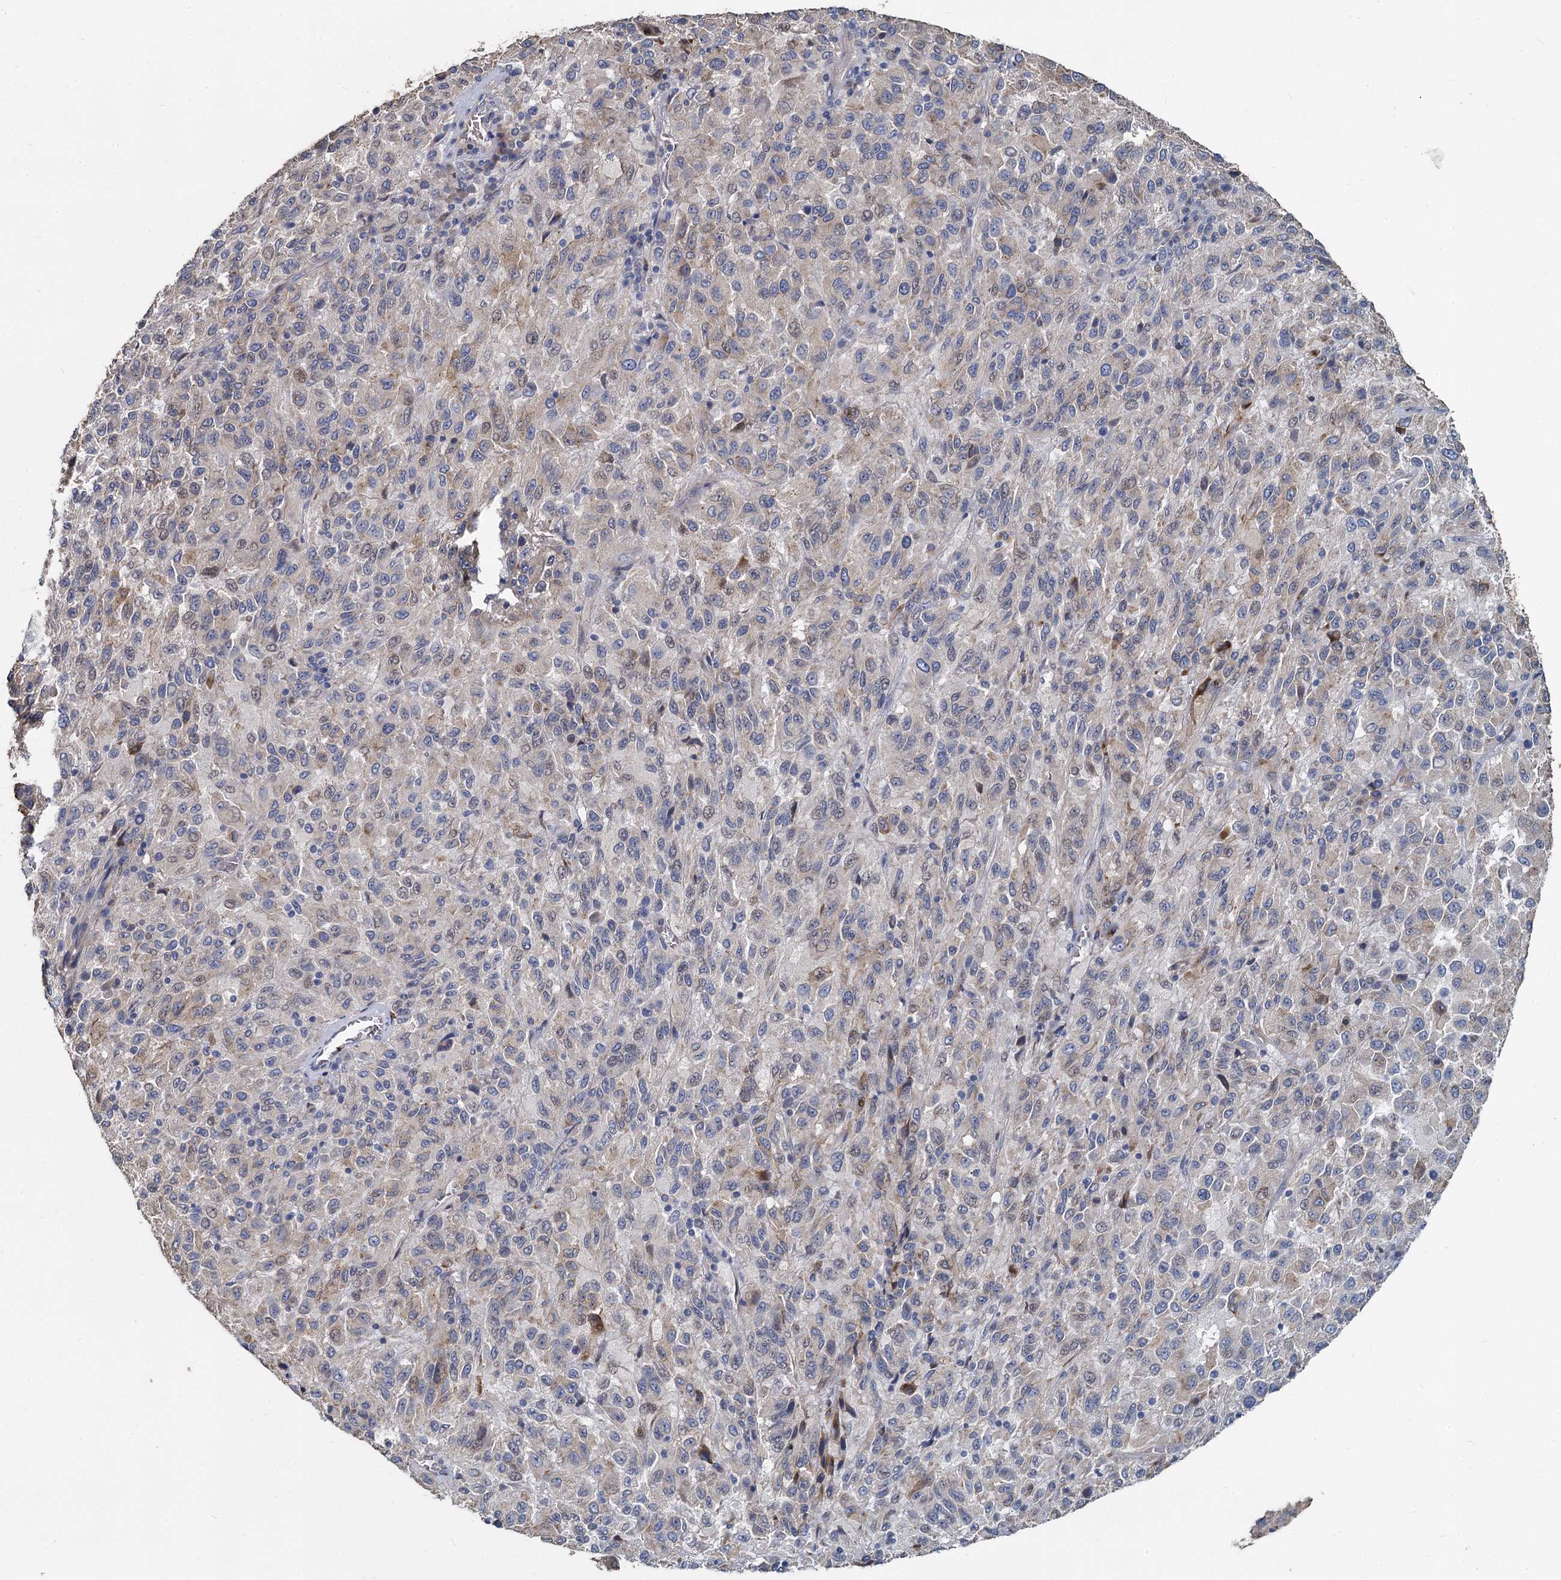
{"staining": {"intensity": "weak", "quantity": "<25%", "location": "cytoplasmic/membranous"}, "tissue": "melanoma", "cell_type": "Tumor cells", "image_type": "cancer", "snomed": [{"axis": "morphology", "description": "Malignant melanoma, Metastatic site"}, {"axis": "topography", "description": "Lung"}], "caption": "DAB (3,3'-diaminobenzidine) immunohistochemical staining of human malignant melanoma (metastatic site) exhibits no significant expression in tumor cells. The staining is performed using DAB (3,3'-diaminobenzidine) brown chromogen with nuclei counter-stained in using hematoxylin.", "gene": "TCTN2", "patient": {"sex": "male", "age": 64}}